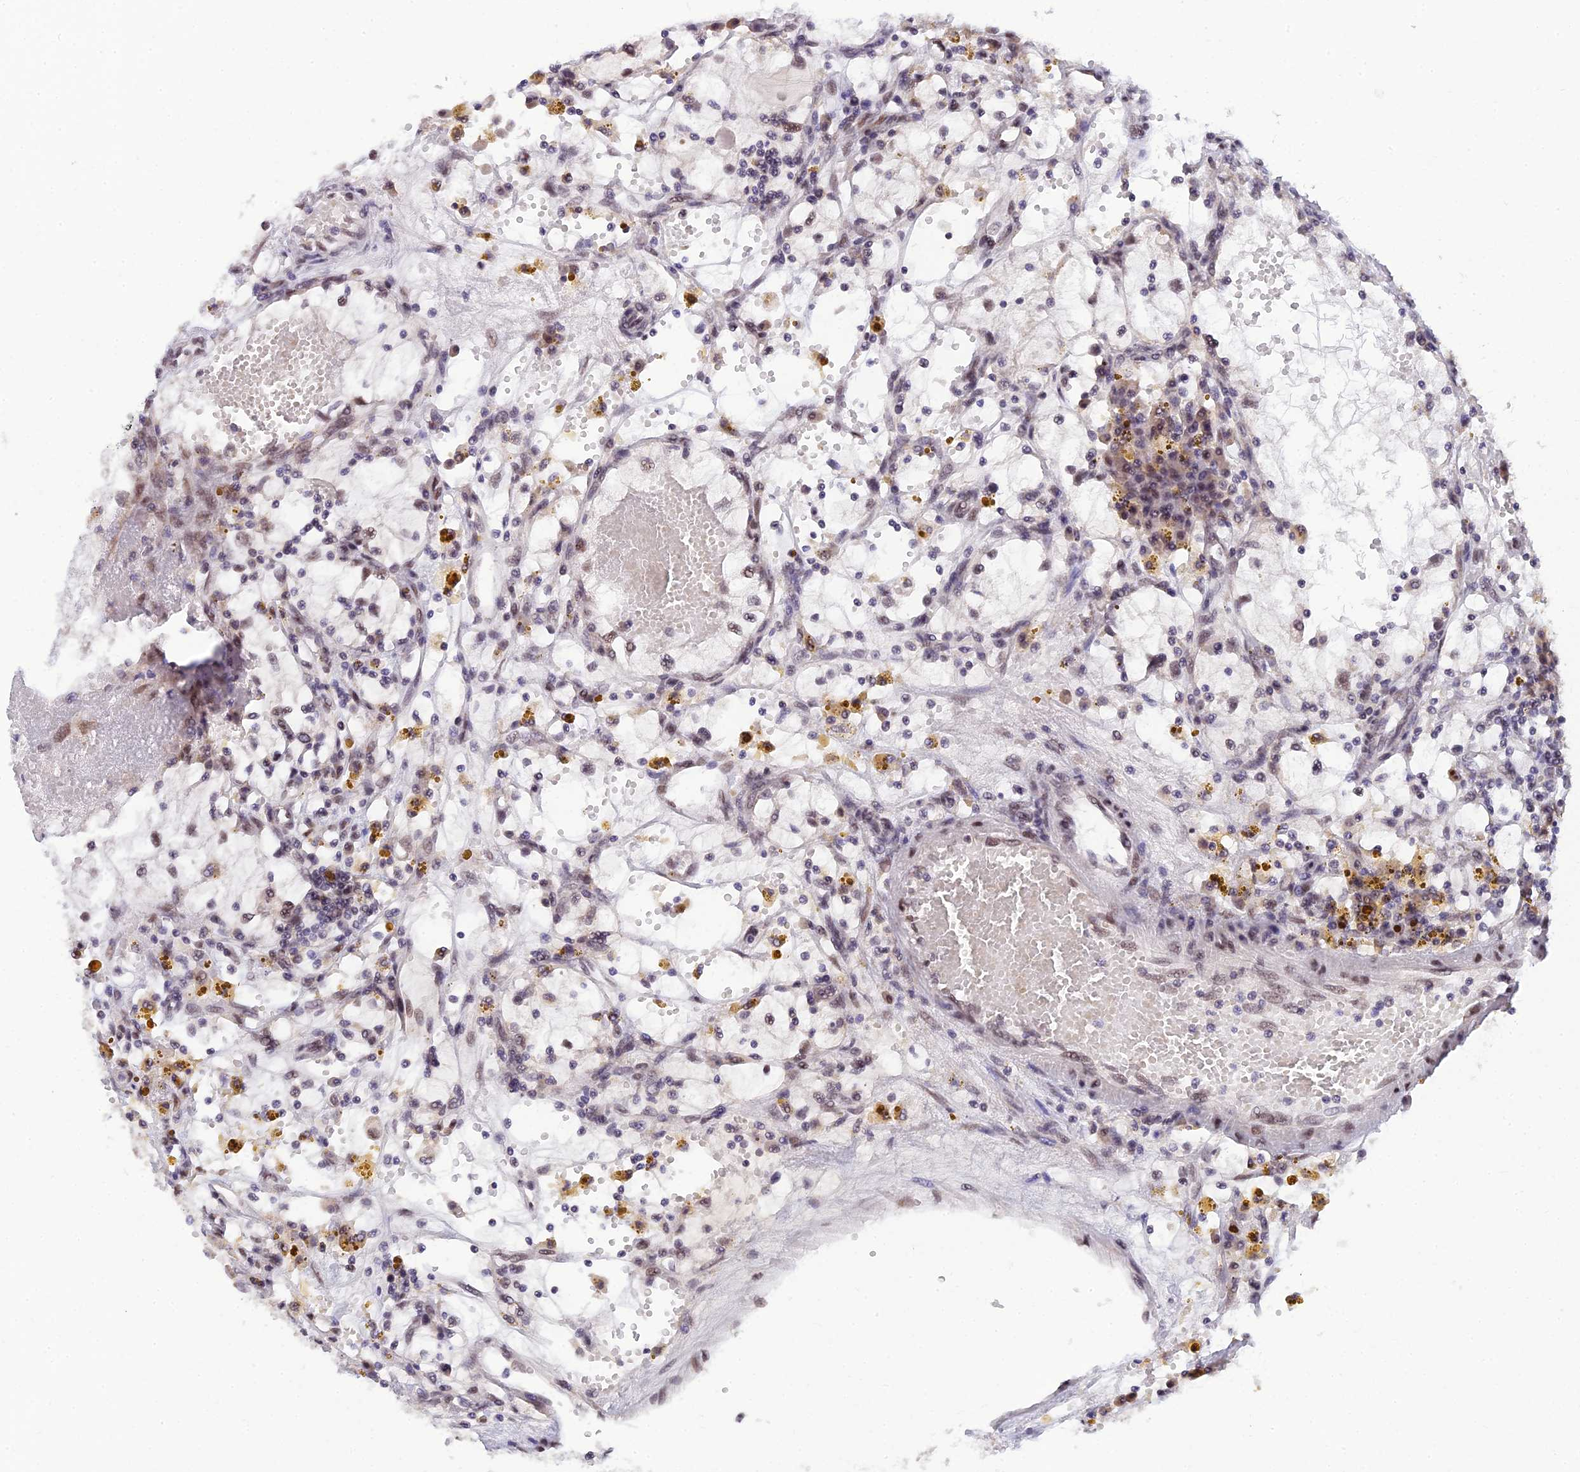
{"staining": {"intensity": "weak", "quantity": "25%-75%", "location": "nuclear"}, "tissue": "renal cancer", "cell_type": "Tumor cells", "image_type": "cancer", "snomed": [{"axis": "morphology", "description": "Adenocarcinoma, NOS"}, {"axis": "topography", "description": "Kidney"}], "caption": "Immunohistochemistry (IHC) (DAB) staining of human renal adenocarcinoma demonstrates weak nuclear protein positivity in approximately 25%-75% of tumor cells. (DAB (3,3'-diaminobenzidine) IHC, brown staining for protein, blue staining for nuclei).", "gene": "C2orf49", "patient": {"sex": "male", "age": 56}}